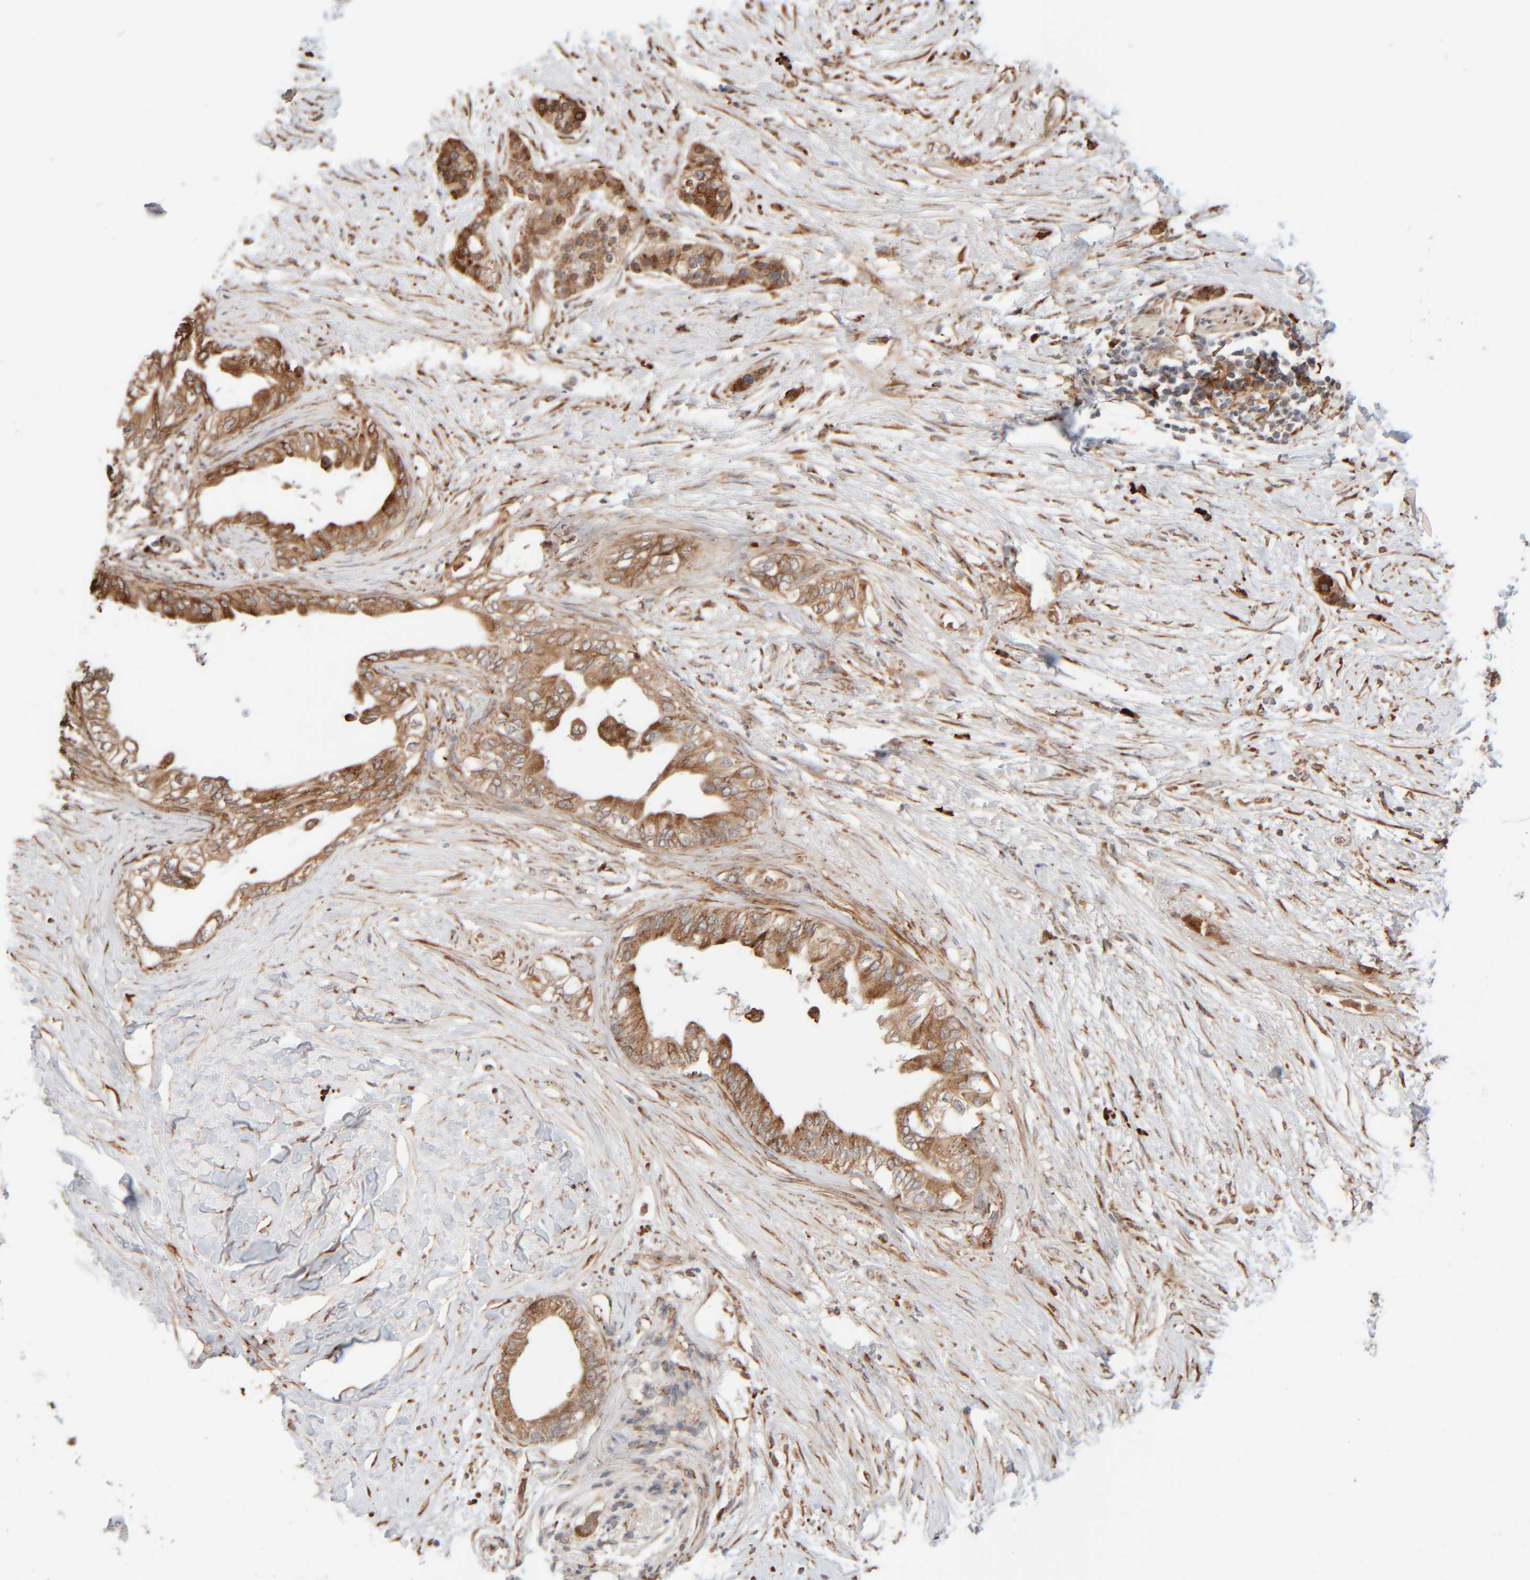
{"staining": {"intensity": "moderate", "quantity": ">75%", "location": "cytoplasmic/membranous"}, "tissue": "pancreatic cancer", "cell_type": "Tumor cells", "image_type": "cancer", "snomed": [{"axis": "morphology", "description": "Normal tissue, NOS"}, {"axis": "morphology", "description": "Adenocarcinoma, NOS"}, {"axis": "topography", "description": "Pancreas"}, {"axis": "topography", "description": "Duodenum"}], "caption": "Protein expression analysis of pancreatic cancer (adenocarcinoma) reveals moderate cytoplasmic/membranous expression in about >75% of tumor cells. Immunohistochemistry stains the protein of interest in brown and the nuclei are stained blue.", "gene": "INTS1", "patient": {"sex": "female", "age": 60}}